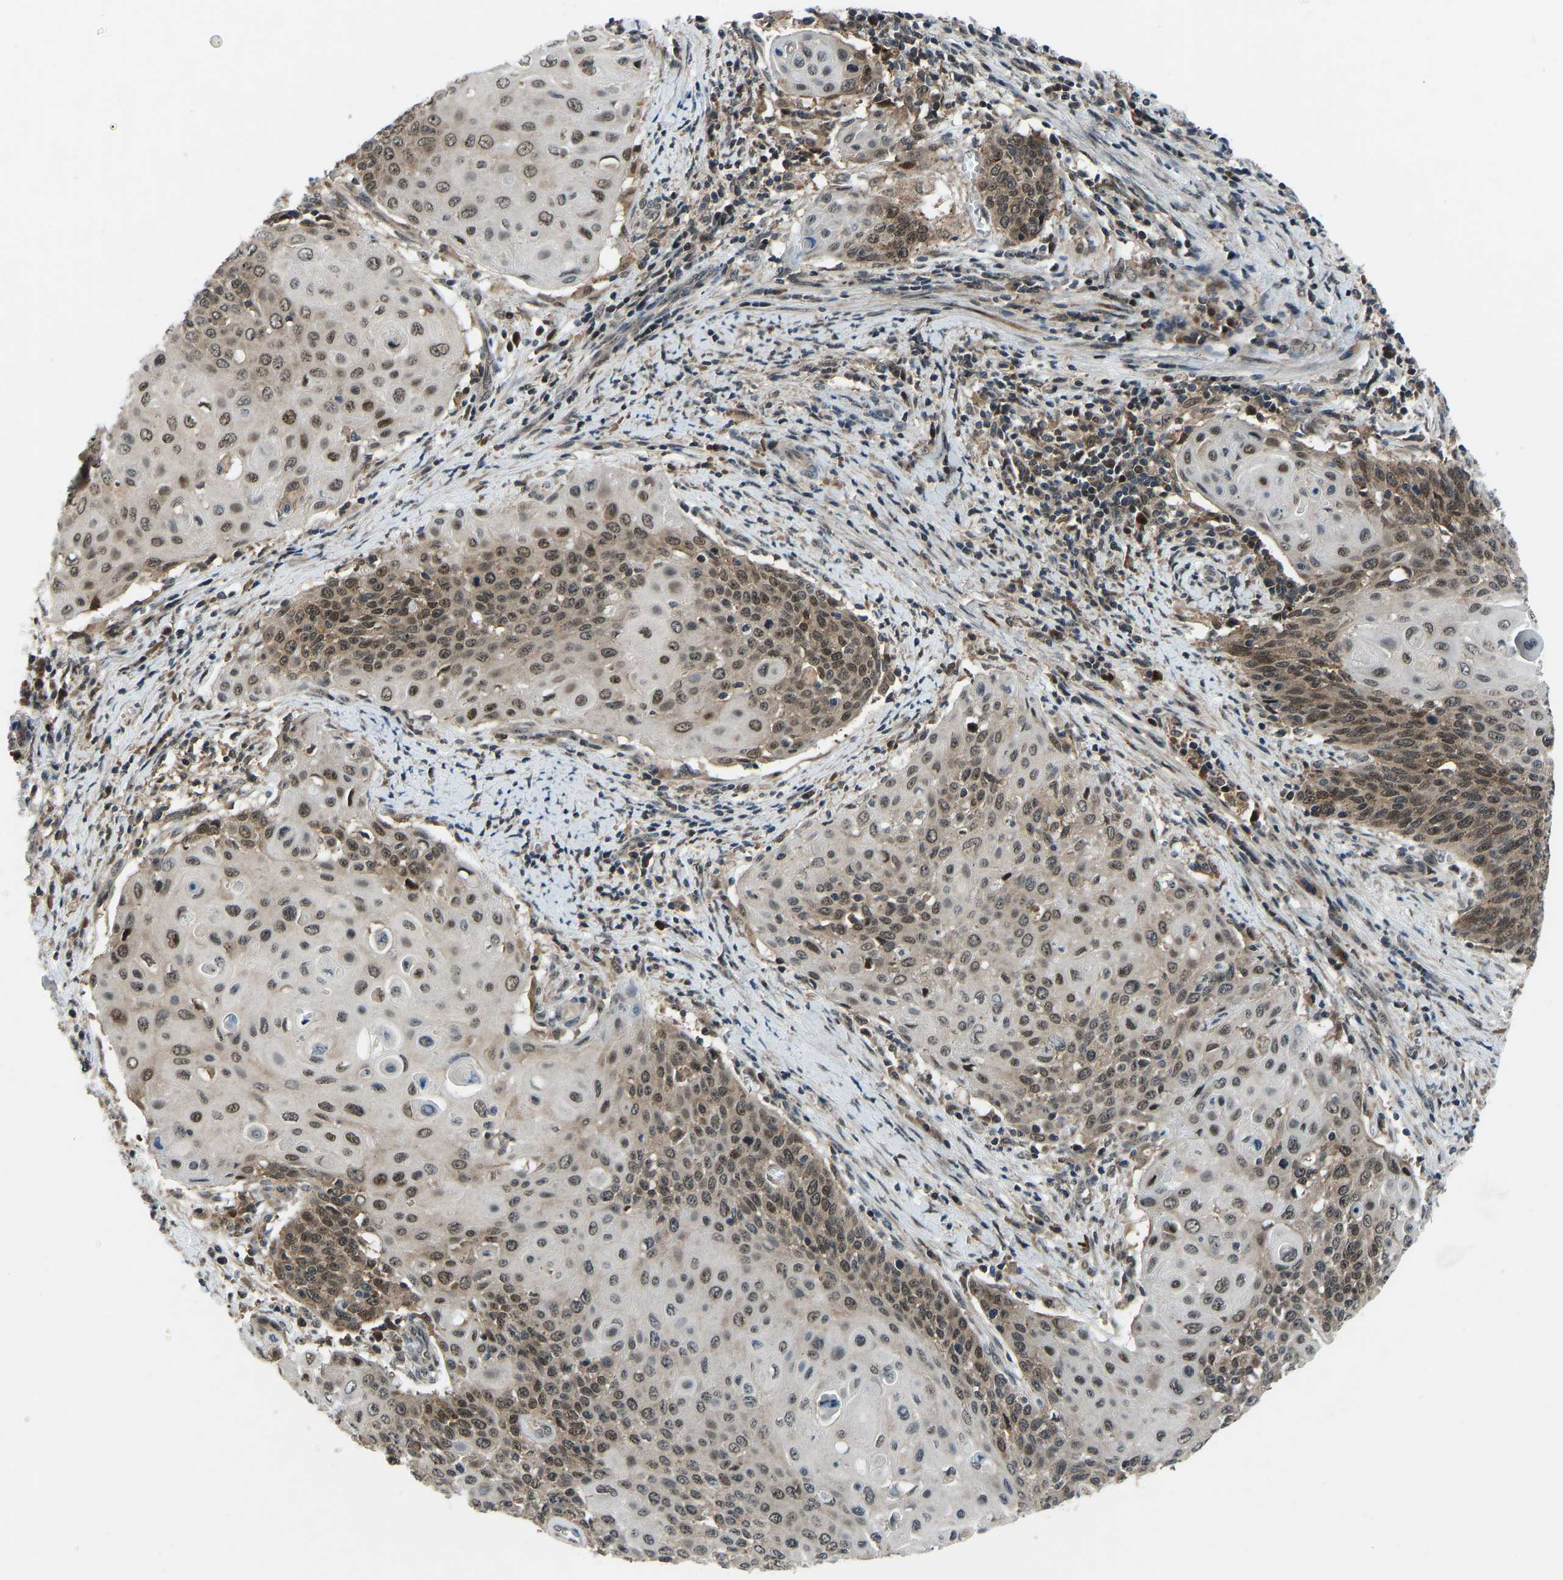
{"staining": {"intensity": "moderate", "quantity": ">75%", "location": "cytoplasmic/membranous,nuclear"}, "tissue": "cervical cancer", "cell_type": "Tumor cells", "image_type": "cancer", "snomed": [{"axis": "morphology", "description": "Squamous cell carcinoma, NOS"}, {"axis": "topography", "description": "Cervix"}], "caption": "Immunohistochemical staining of cervical cancer demonstrates medium levels of moderate cytoplasmic/membranous and nuclear protein positivity in about >75% of tumor cells. The staining was performed using DAB to visualize the protein expression in brown, while the nuclei were stained in blue with hematoxylin (Magnification: 20x).", "gene": "RLIM", "patient": {"sex": "female", "age": 39}}